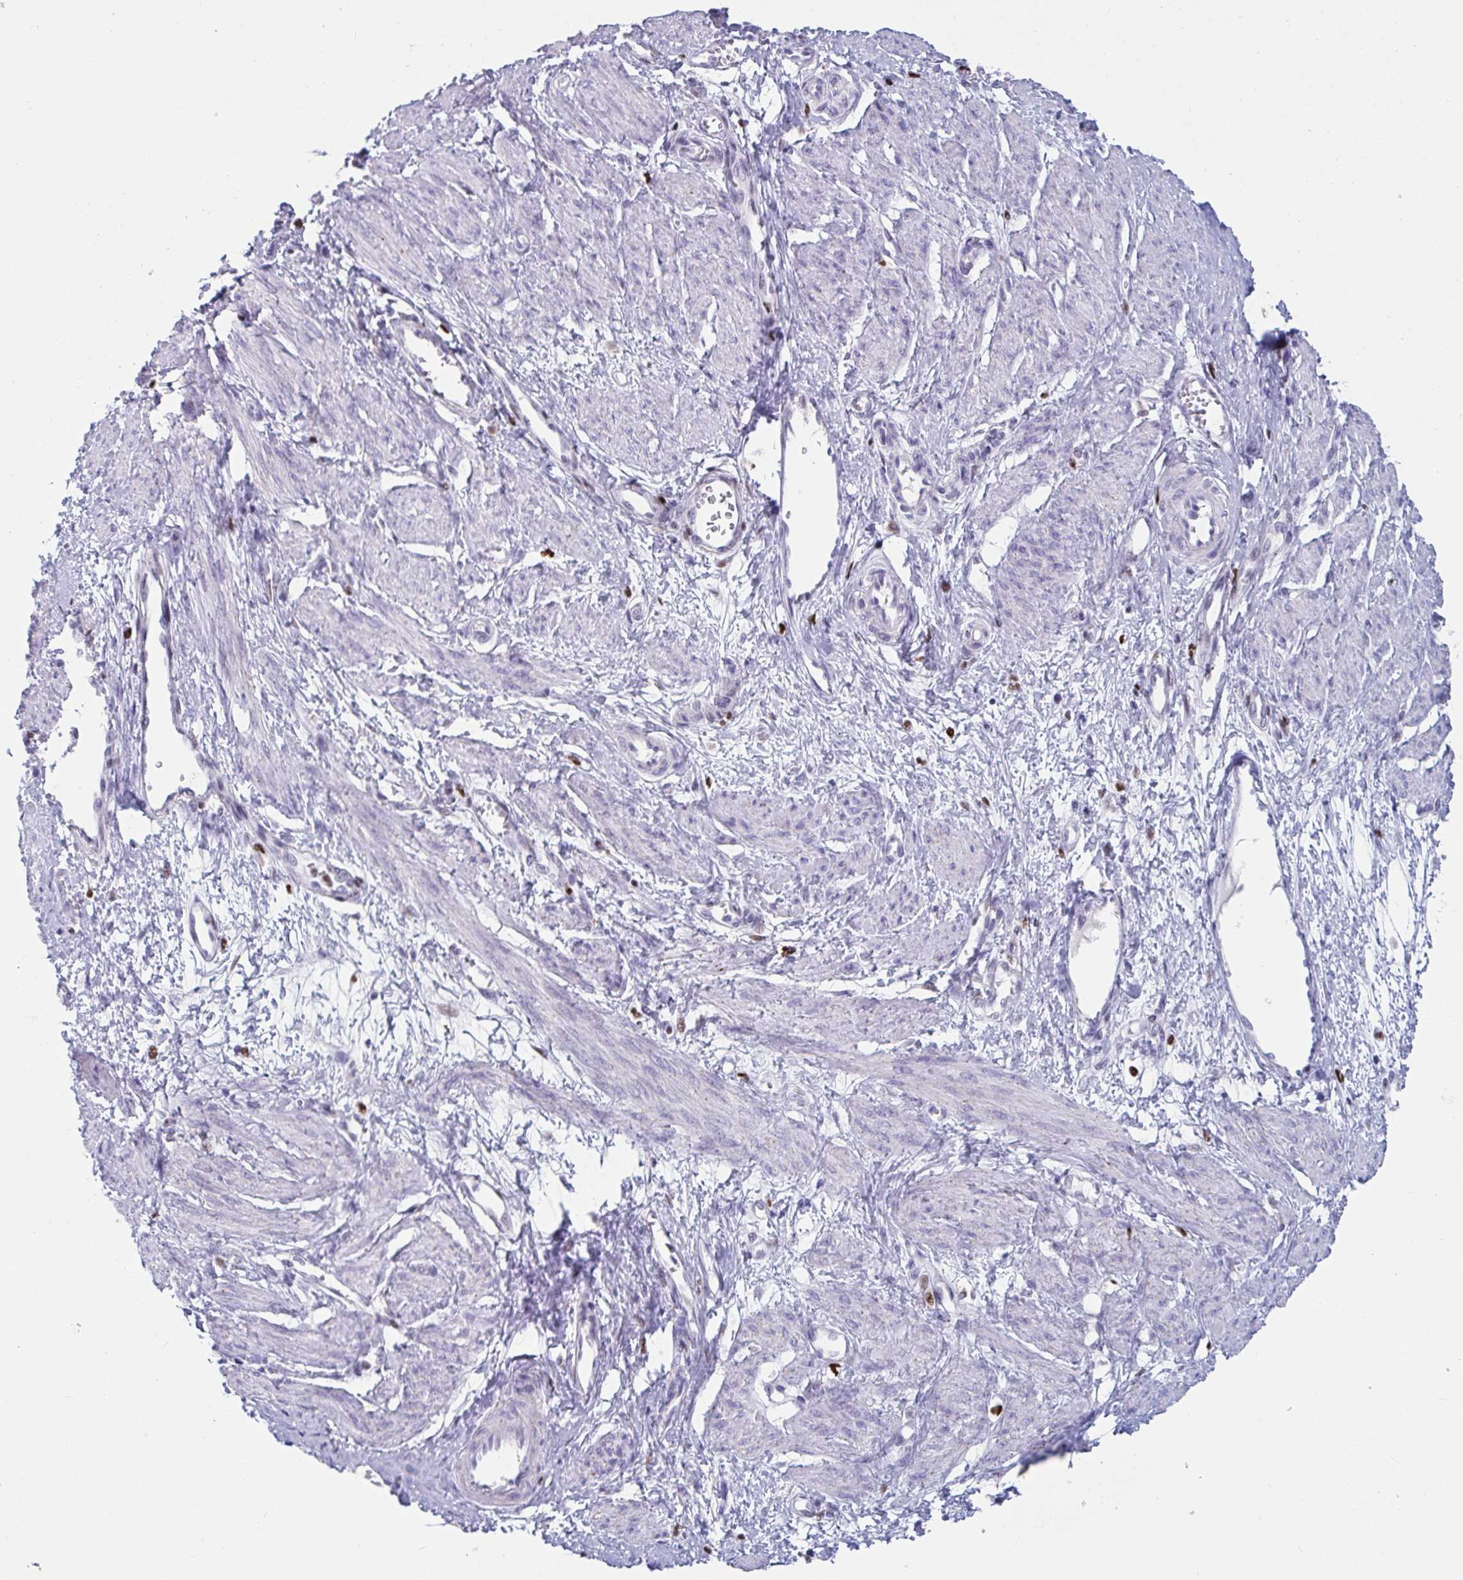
{"staining": {"intensity": "negative", "quantity": "none", "location": "none"}, "tissue": "smooth muscle", "cell_type": "Smooth muscle cells", "image_type": "normal", "snomed": [{"axis": "morphology", "description": "Normal tissue, NOS"}, {"axis": "topography", "description": "Smooth muscle"}, {"axis": "topography", "description": "Uterus"}], "caption": "IHC of benign human smooth muscle exhibits no expression in smooth muscle cells. (DAB (3,3'-diaminobenzidine) immunohistochemistry visualized using brightfield microscopy, high magnification).", "gene": "ZNF586", "patient": {"sex": "female", "age": 39}}